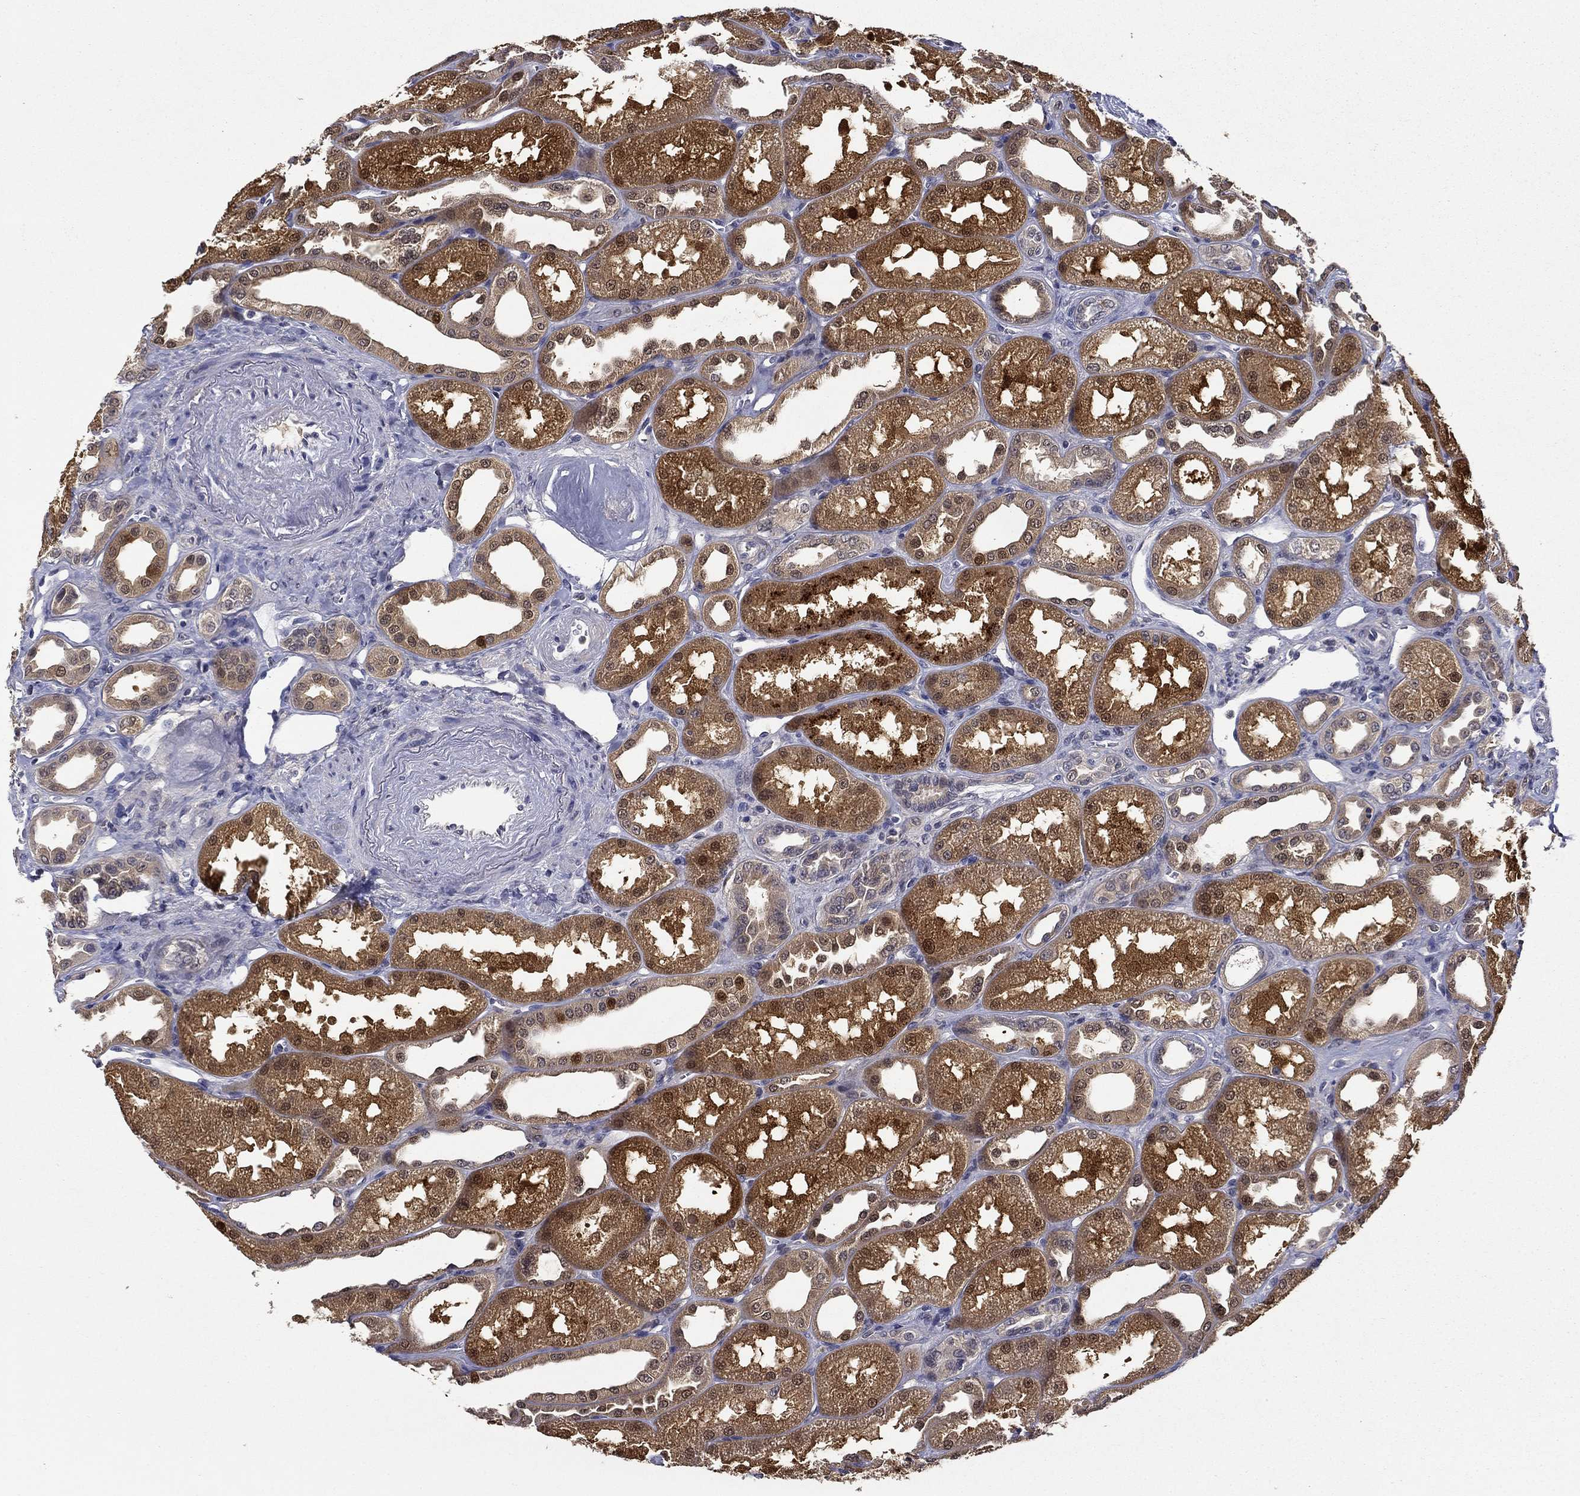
{"staining": {"intensity": "negative", "quantity": "none", "location": "none"}, "tissue": "kidney", "cell_type": "Cells in glomeruli", "image_type": "normal", "snomed": [{"axis": "morphology", "description": "Normal tissue, NOS"}, {"axis": "topography", "description": "Kidney"}], "caption": "This histopathology image is of benign kidney stained with immunohistochemistry to label a protein in brown with the nuclei are counter-stained blue. There is no positivity in cells in glomeruli.", "gene": "DDTL", "patient": {"sex": "male", "age": 61}}